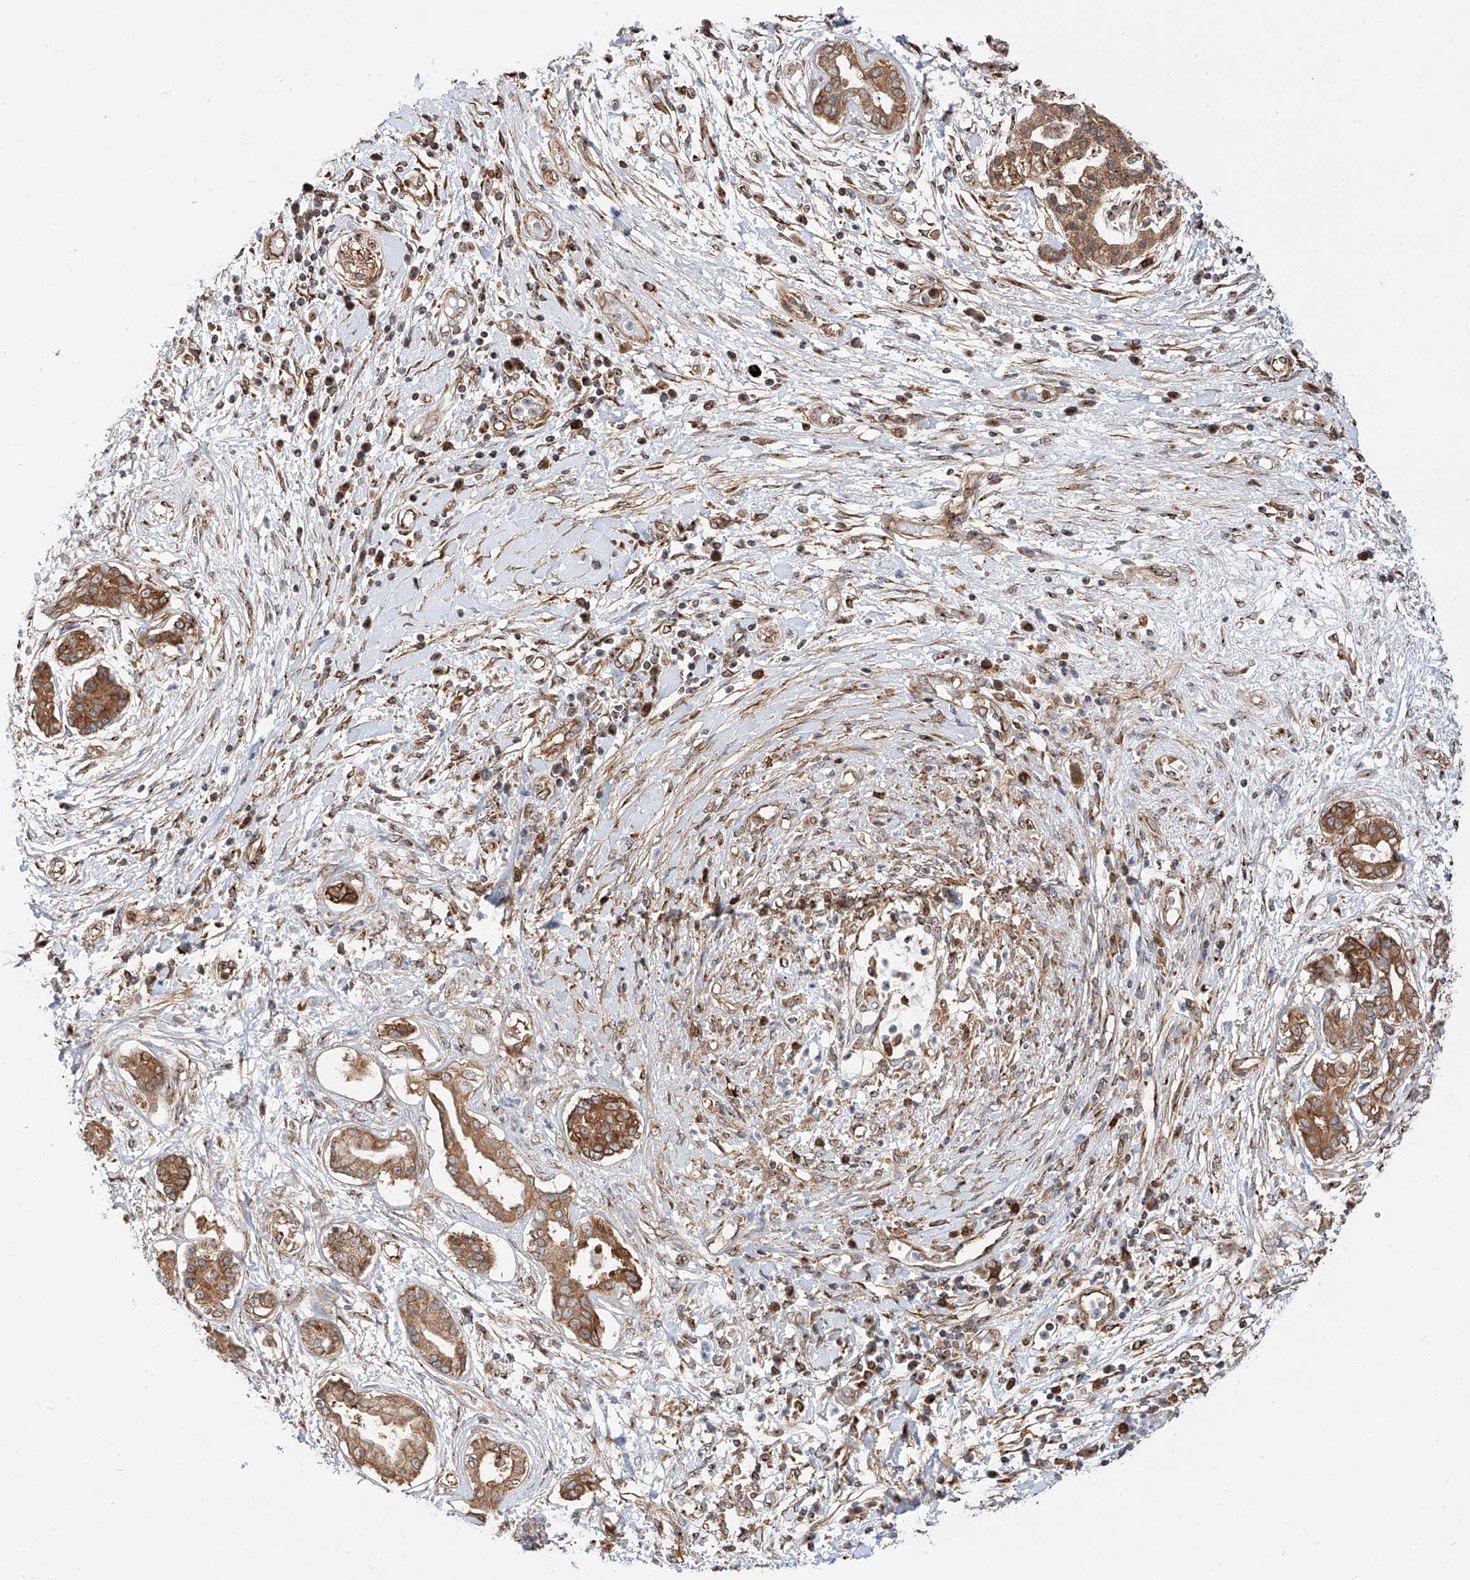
{"staining": {"intensity": "moderate", "quantity": ">75%", "location": "cytoplasmic/membranous"}, "tissue": "pancreatic cancer", "cell_type": "Tumor cells", "image_type": "cancer", "snomed": [{"axis": "morphology", "description": "Adenocarcinoma, NOS"}, {"axis": "topography", "description": "Pancreas"}], "caption": "Tumor cells reveal medium levels of moderate cytoplasmic/membranous positivity in approximately >75% of cells in human pancreatic adenocarcinoma.", "gene": "ISCA2", "patient": {"sex": "female", "age": 56}}